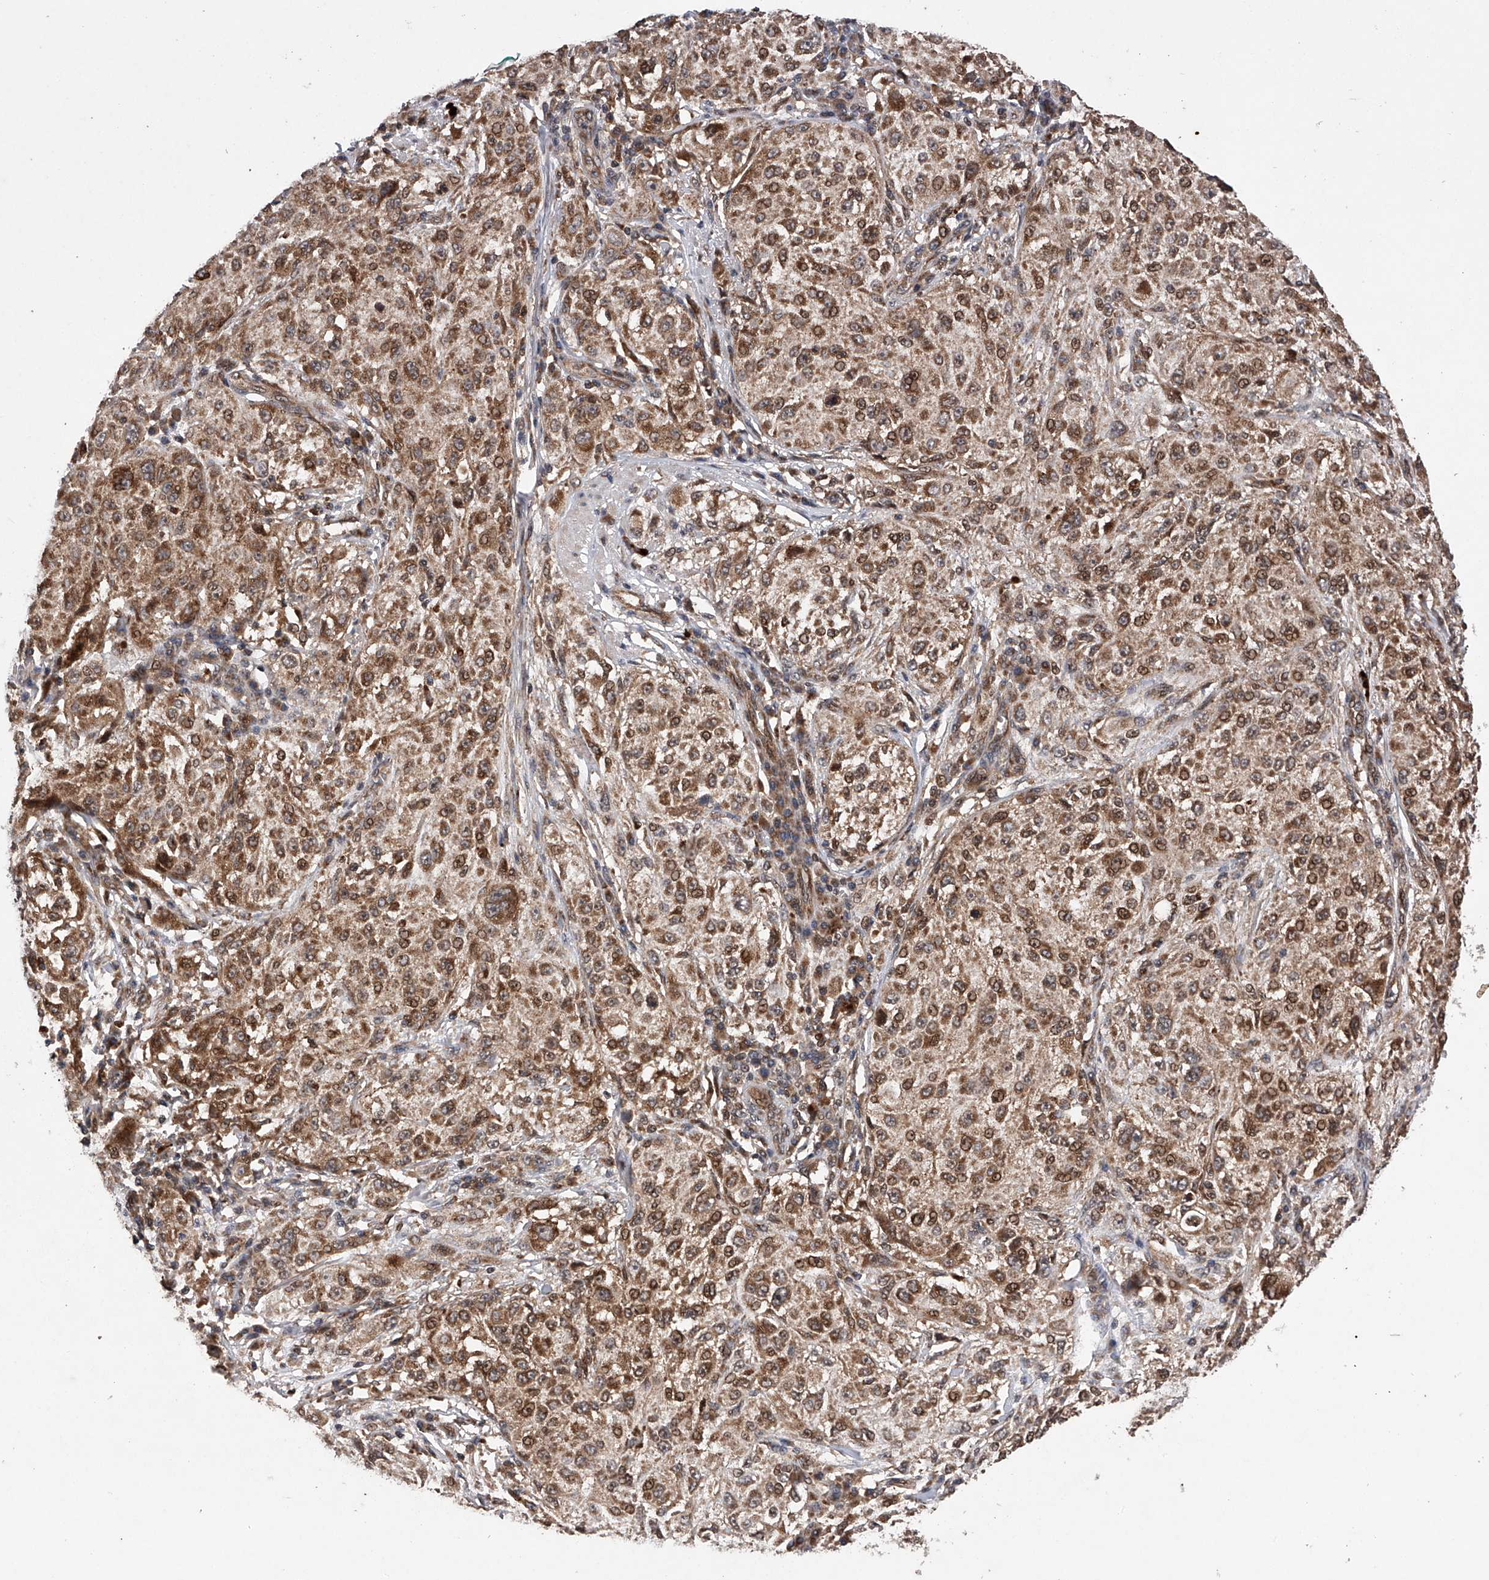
{"staining": {"intensity": "moderate", "quantity": ">75%", "location": "cytoplasmic/membranous,nuclear"}, "tissue": "melanoma", "cell_type": "Tumor cells", "image_type": "cancer", "snomed": [{"axis": "morphology", "description": "Necrosis, NOS"}, {"axis": "morphology", "description": "Malignant melanoma, NOS"}, {"axis": "topography", "description": "Skin"}], "caption": "Protein expression analysis of melanoma exhibits moderate cytoplasmic/membranous and nuclear positivity in approximately >75% of tumor cells.", "gene": "MAP3K11", "patient": {"sex": "female", "age": 87}}